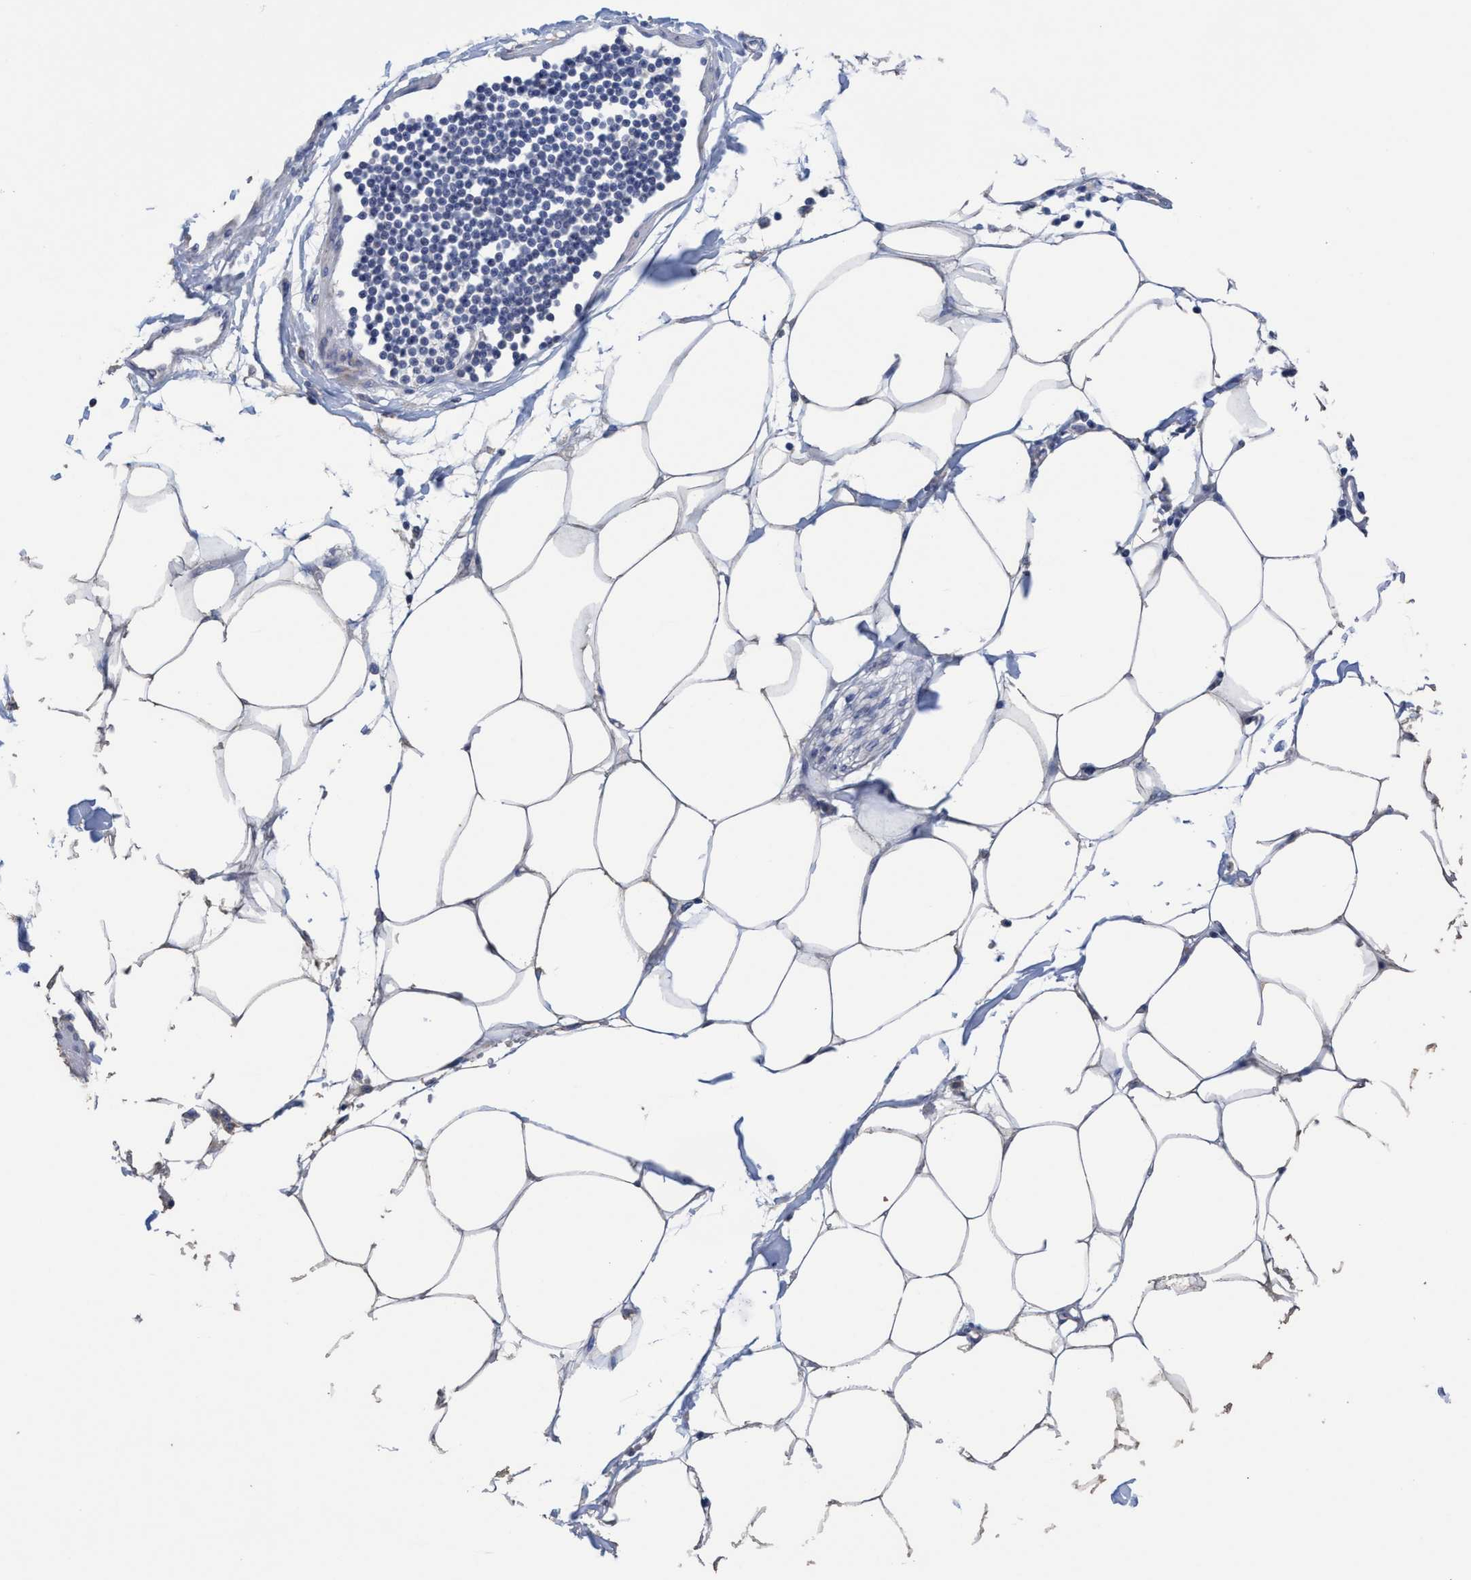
{"staining": {"intensity": "negative", "quantity": "none", "location": "none"}, "tissue": "adipose tissue", "cell_type": "Adipocytes", "image_type": "normal", "snomed": [{"axis": "morphology", "description": "Normal tissue, NOS"}, {"axis": "morphology", "description": "Adenocarcinoma, NOS"}, {"axis": "topography", "description": "Colon"}, {"axis": "topography", "description": "Peripheral nerve tissue"}], "caption": "A high-resolution photomicrograph shows immunohistochemistry (IHC) staining of benign adipose tissue, which shows no significant staining in adipocytes.", "gene": "RSAD1", "patient": {"sex": "male", "age": 14}}